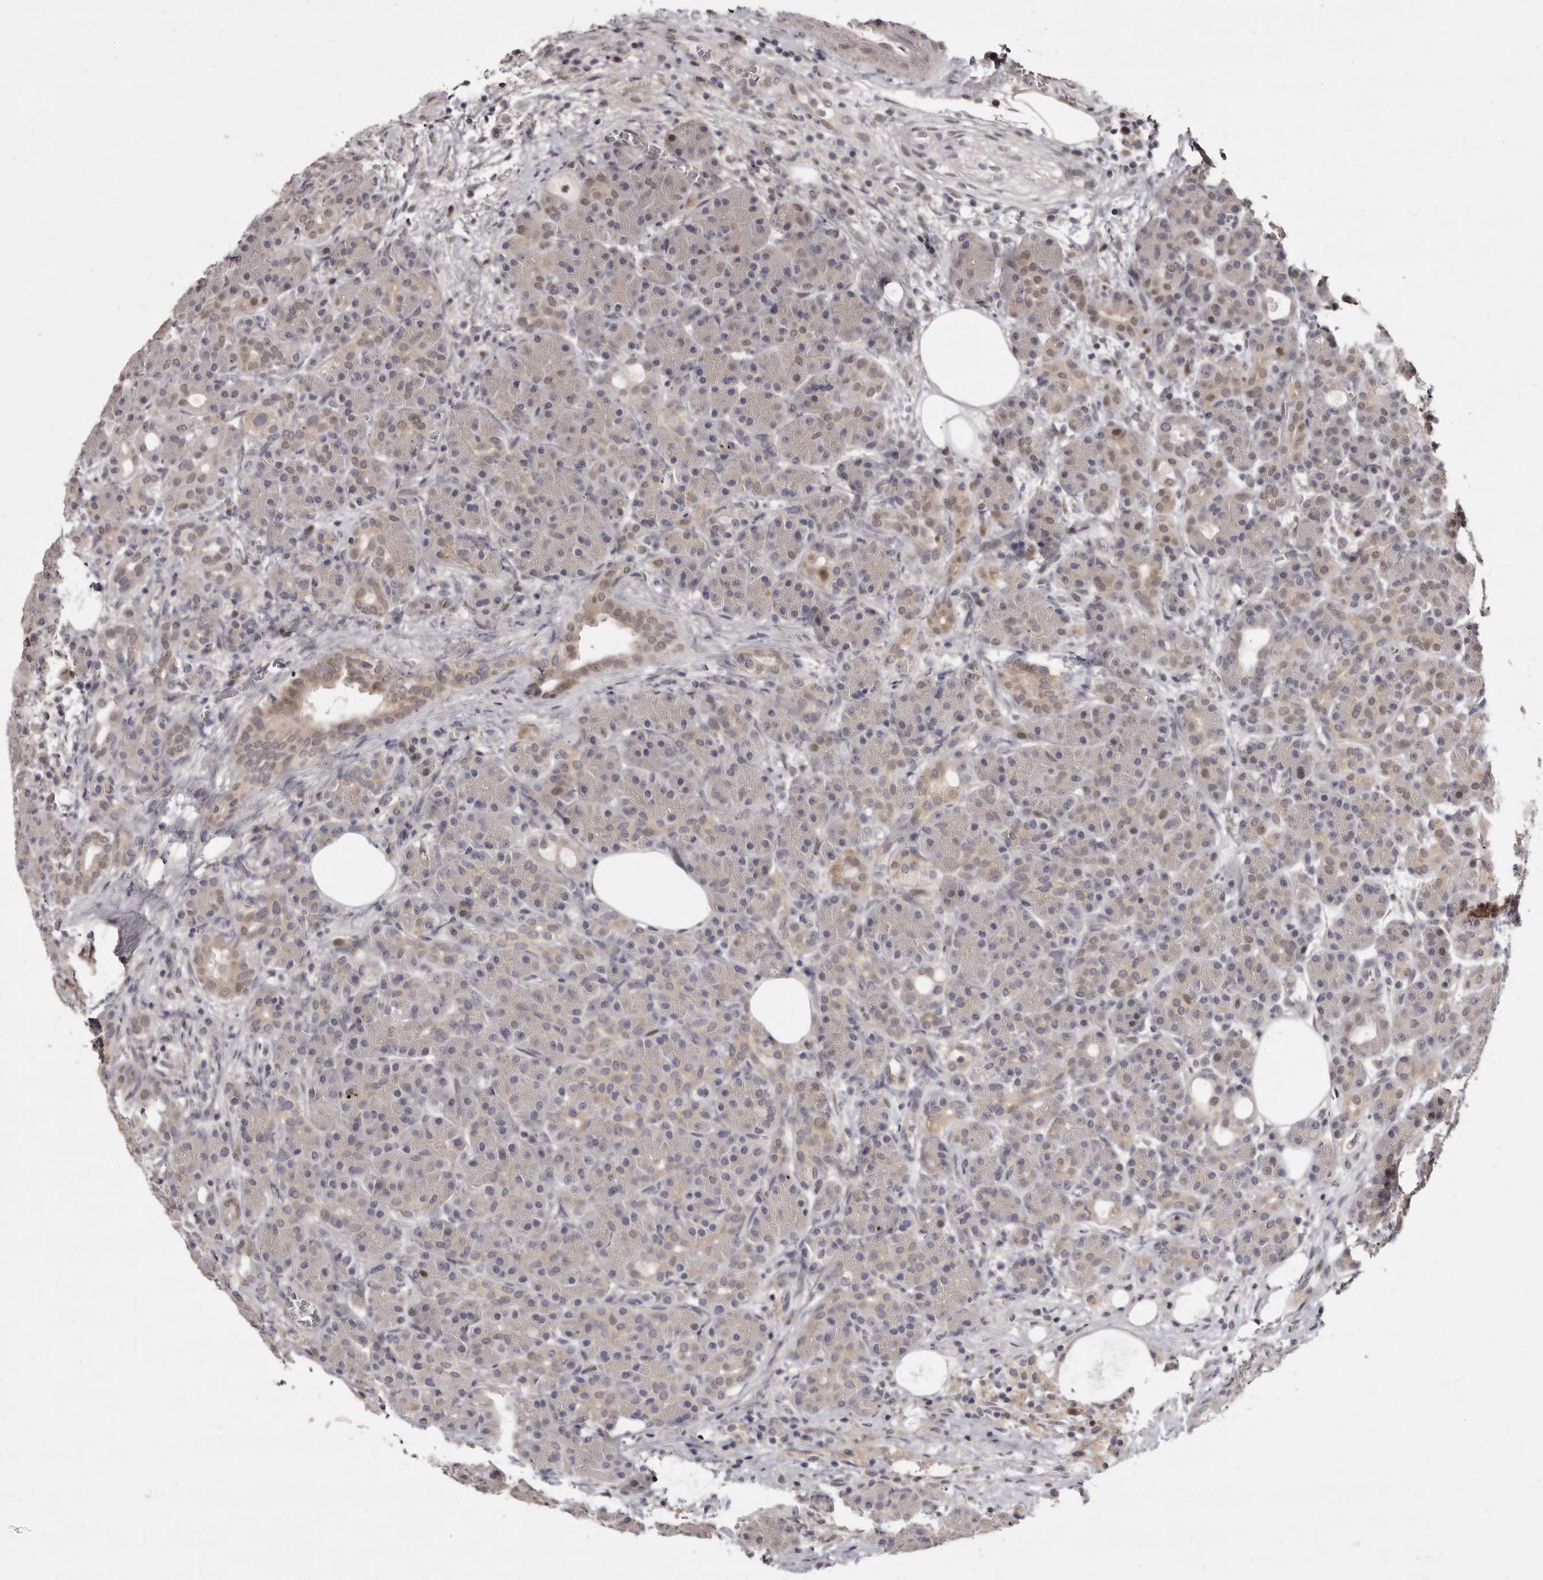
{"staining": {"intensity": "weak", "quantity": "<25%", "location": "cytoplasmic/membranous"}, "tissue": "pancreas", "cell_type": "Exocrine glandular cells", "image_type": "normal", "snomed": [{"axis": "morphology", "description": "Normal tissue, NOS"}, {"axis": "topography", "description": "Pancreas"}], "caption": "This is an immunohistochemistry micrograph of benign human pancreas. There is no staining in exocrine glandular cells.", "gene": "ZNF326", "patient": {"sex": "male", "age": 63}}